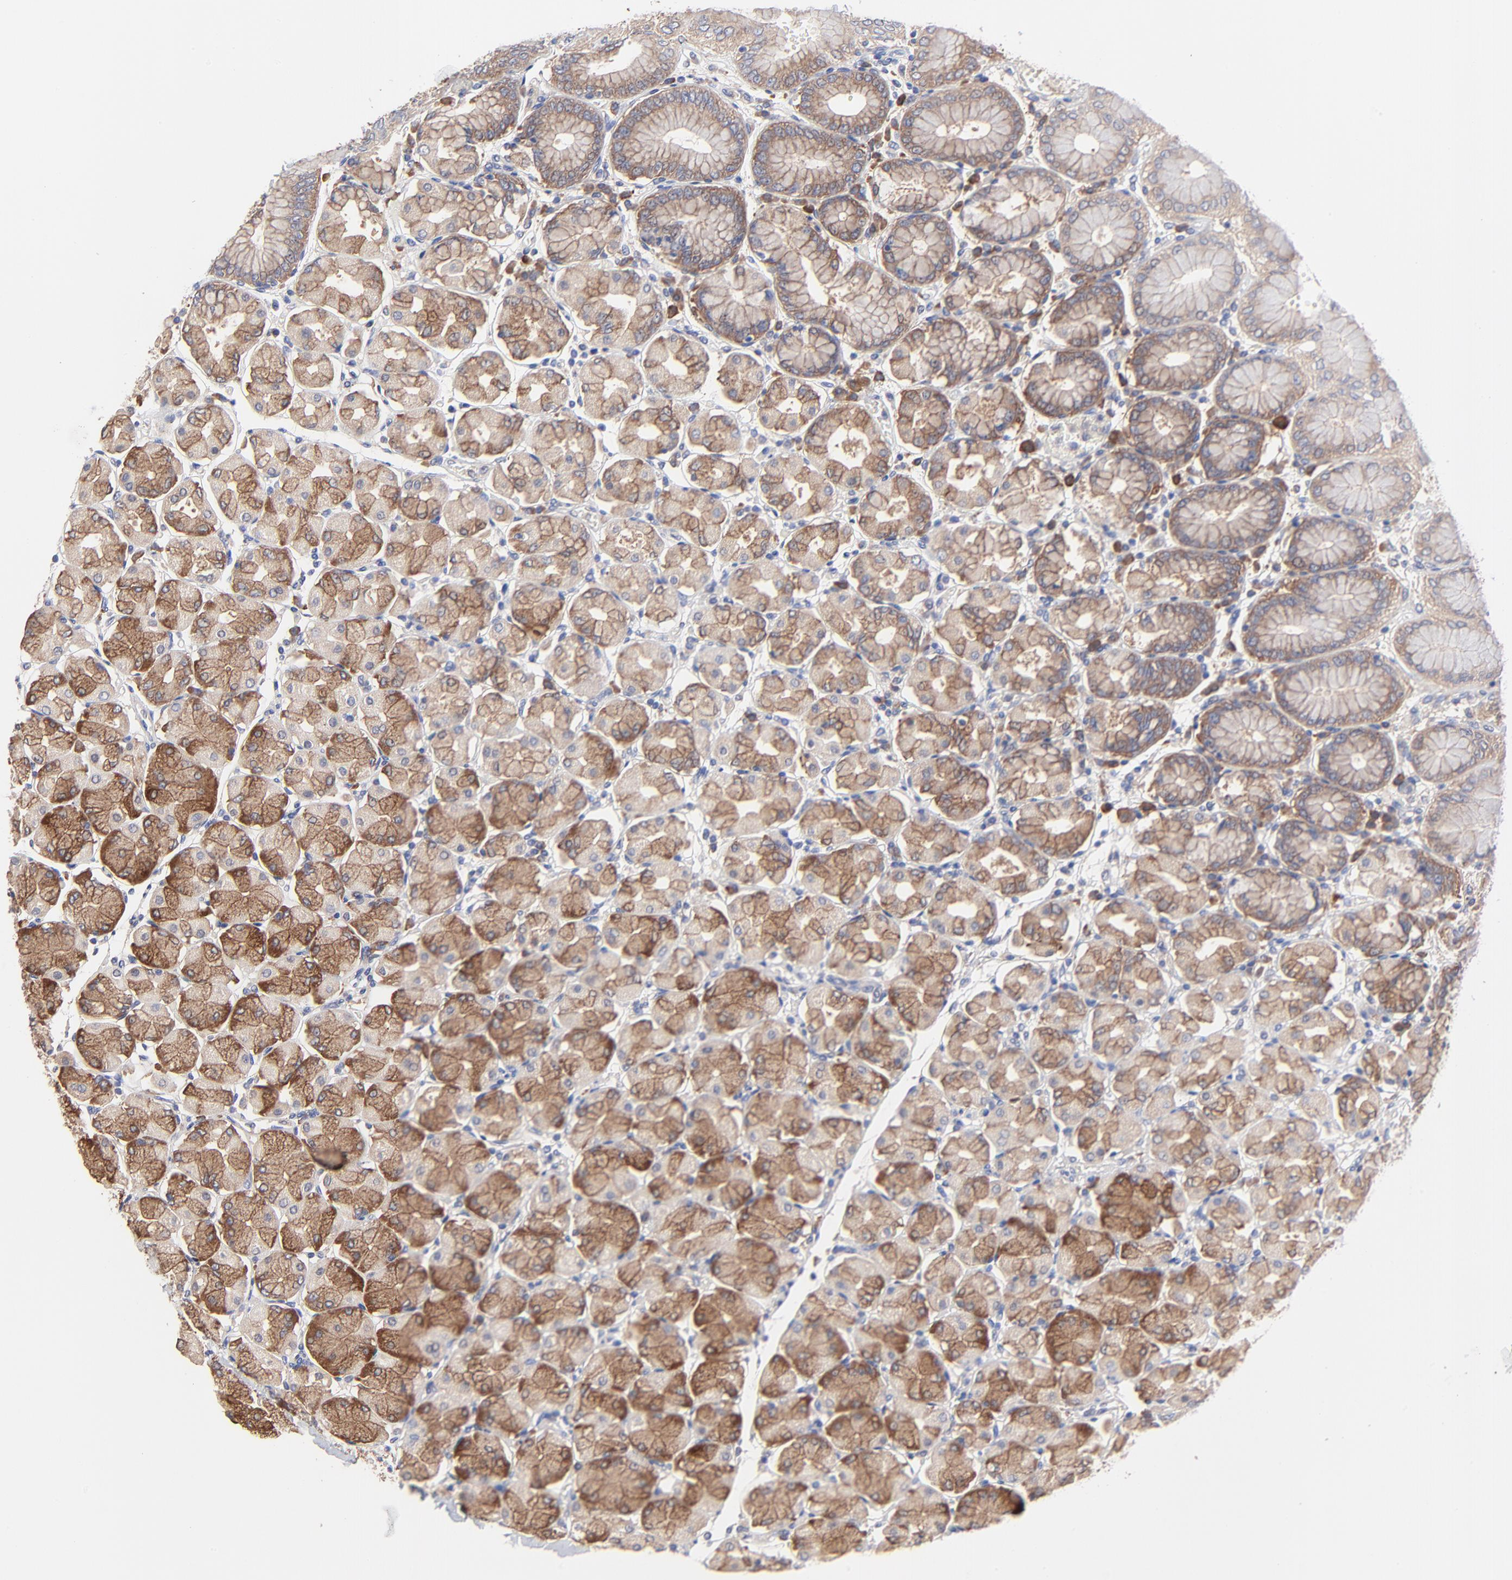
{"staining": {"intensity": "moderate", "quantity": ">75%", "location": "cytoplasmic/membranous"}, "tissue": "stomach", "cell_type": "Glandular cells", "image_type": "normal", "snomed": [{"axis": "morphology", "description": "Normal tissue, NOS"}, {"axis": "topography", "description": "Stomach, upper"}, {"axis": "topography", "description": "Stomach"}], "caption": "DAB (3,3'-diaminobenzidine) immunohistochemical staining of normal stomach demonstrates moderate cytoplasmic/membranous protein expression in approximately >75% of glandular cells. (DAB (3,3'-diaminobenzidine) IHC, brown staining for protein, blue staining for nuclei).", "gene": "PPFIBP2", "patient": {"sex": "male", "age": 76}}